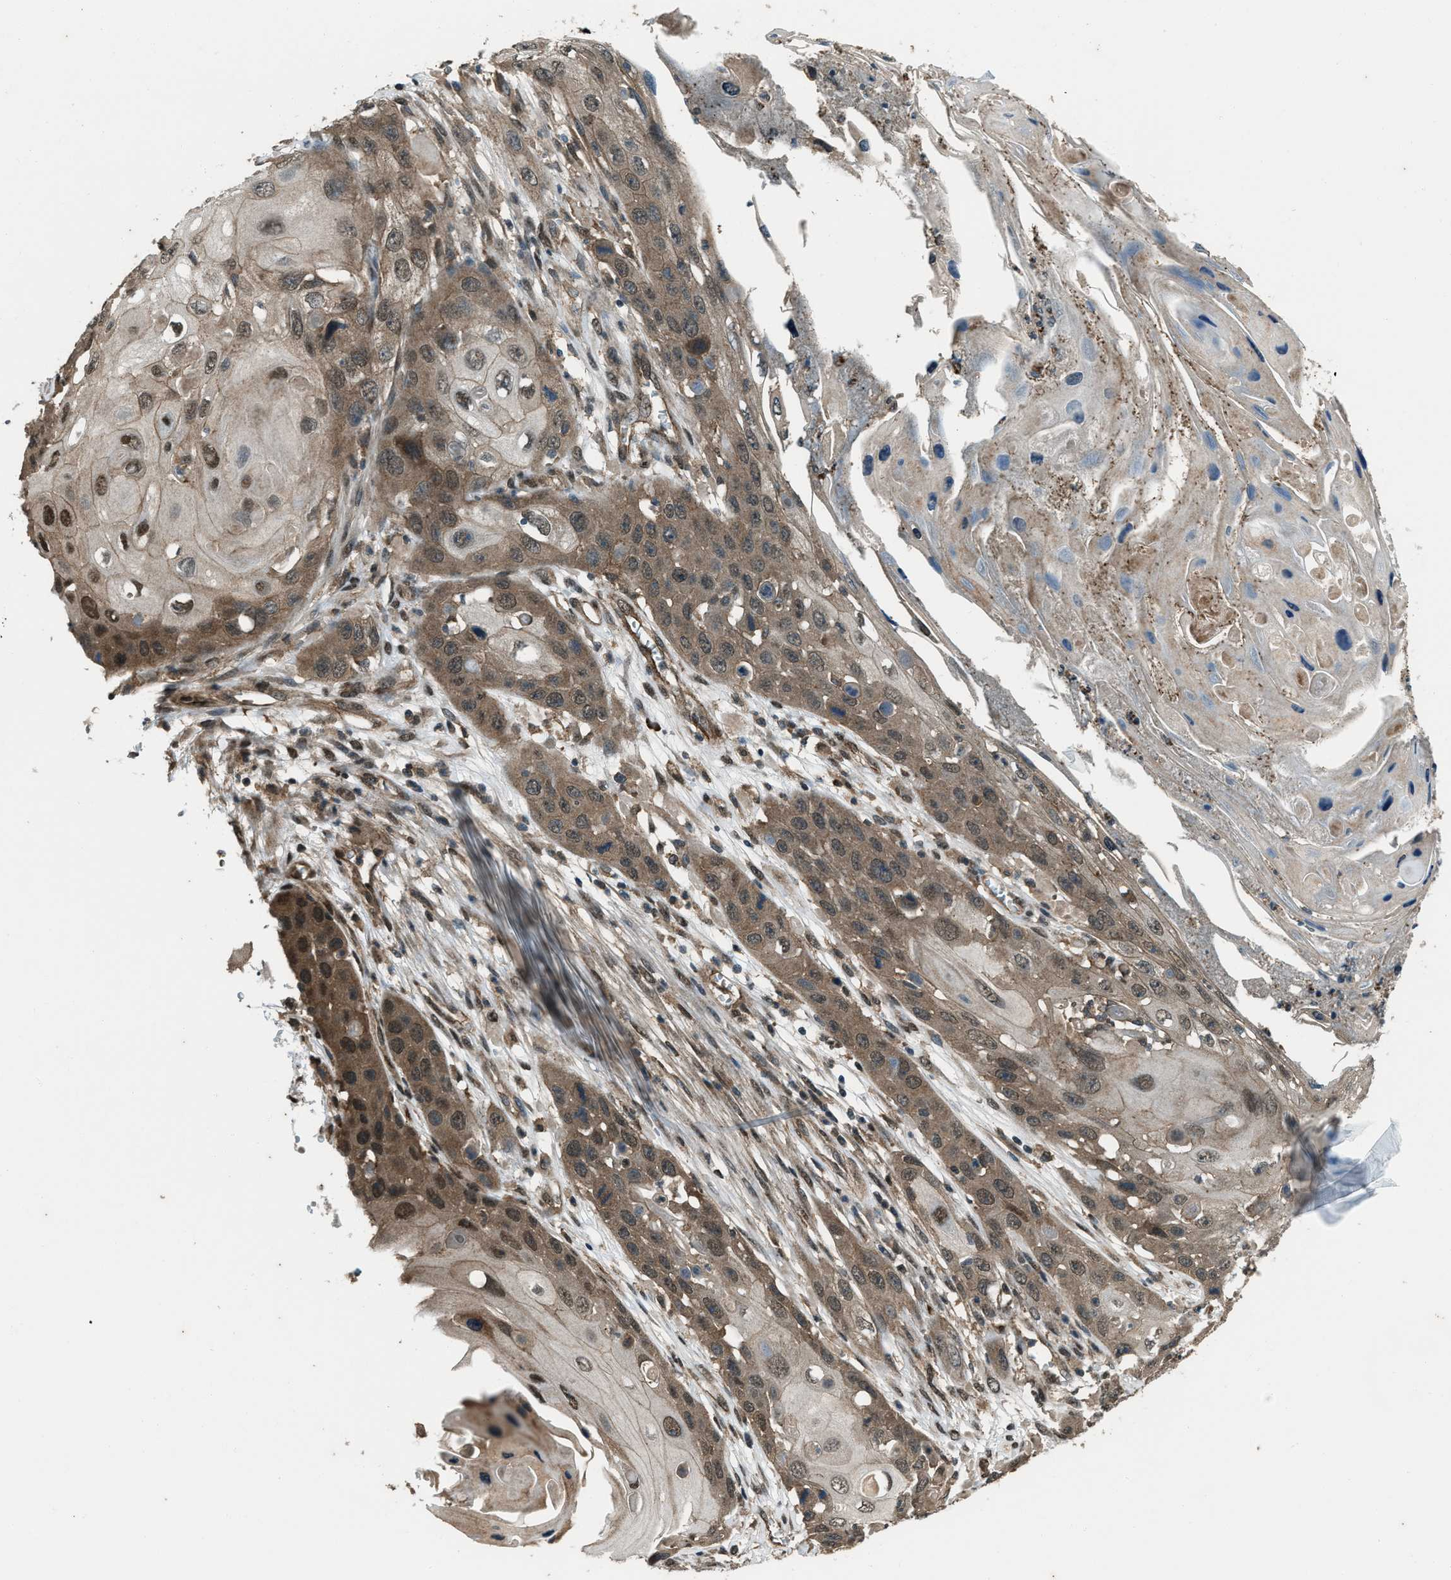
{"staining": {"intensity": "moderate", "quantity": "25%-75%", "location": "cytoplasmic/membranous"}, "tissue": "skin cancer", "cell_type": "Tumor cells", "image_type": "cancer", "snomed": [{"axis": "morphology", "description": "Squamous cell carcinoma, NOS"}, {"axis": "topography", "description": "Skin"}], "caption": "Immunohistochemical staining of squamous cell carcinoma (skin) shows medium levels of moderate cytoplasmic/membranous protein positivity in about 25%-75% of tumor cells.", "gene": "SVIL", "patient": {"sex": "male", "age": 55}}